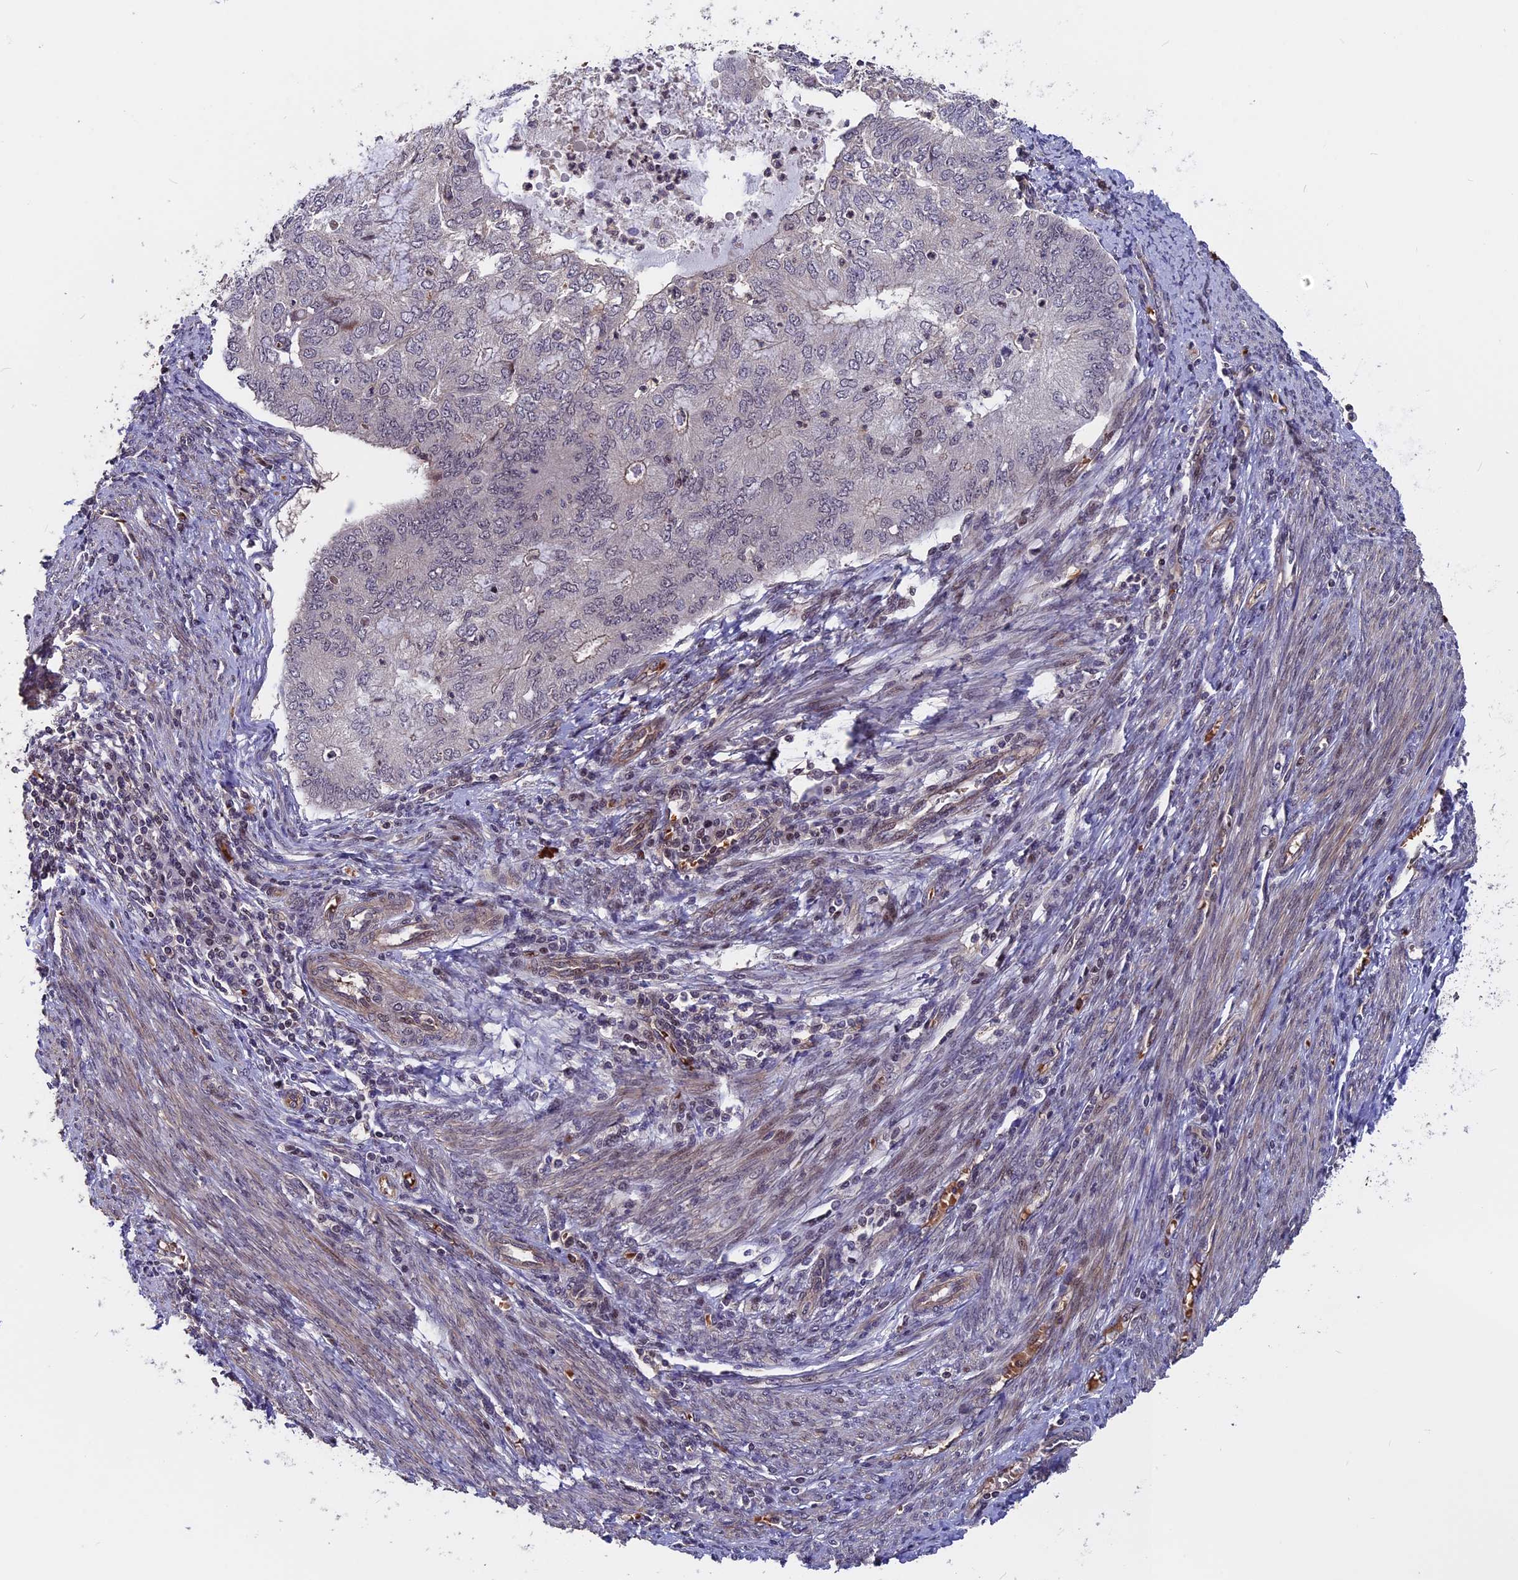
{"staining": {"intensity": "negative", "quantity": "none", "location": "none"}, "tissue": "endometrial cancer", "cell_type": "Tumor cells", "image_type": "cancer", "snomed": [{"axis": "morphology", "description": "Adenocarcinoma, NOS"}, {"axis": "topography", "description": "Endometrium"}], "caption": "An IHC histopathology image of endometrial cancer (adenocarcinoma) is shown. There is no staining in tumor cells of endometrial cancer (adenocarcinoma). (DAB (3,3'-diaminobenzidine) immunohistochemistry (IHC), high magnification).", "gene": "ZC3H10", "patient": {"sex": "female", "age": 68}}